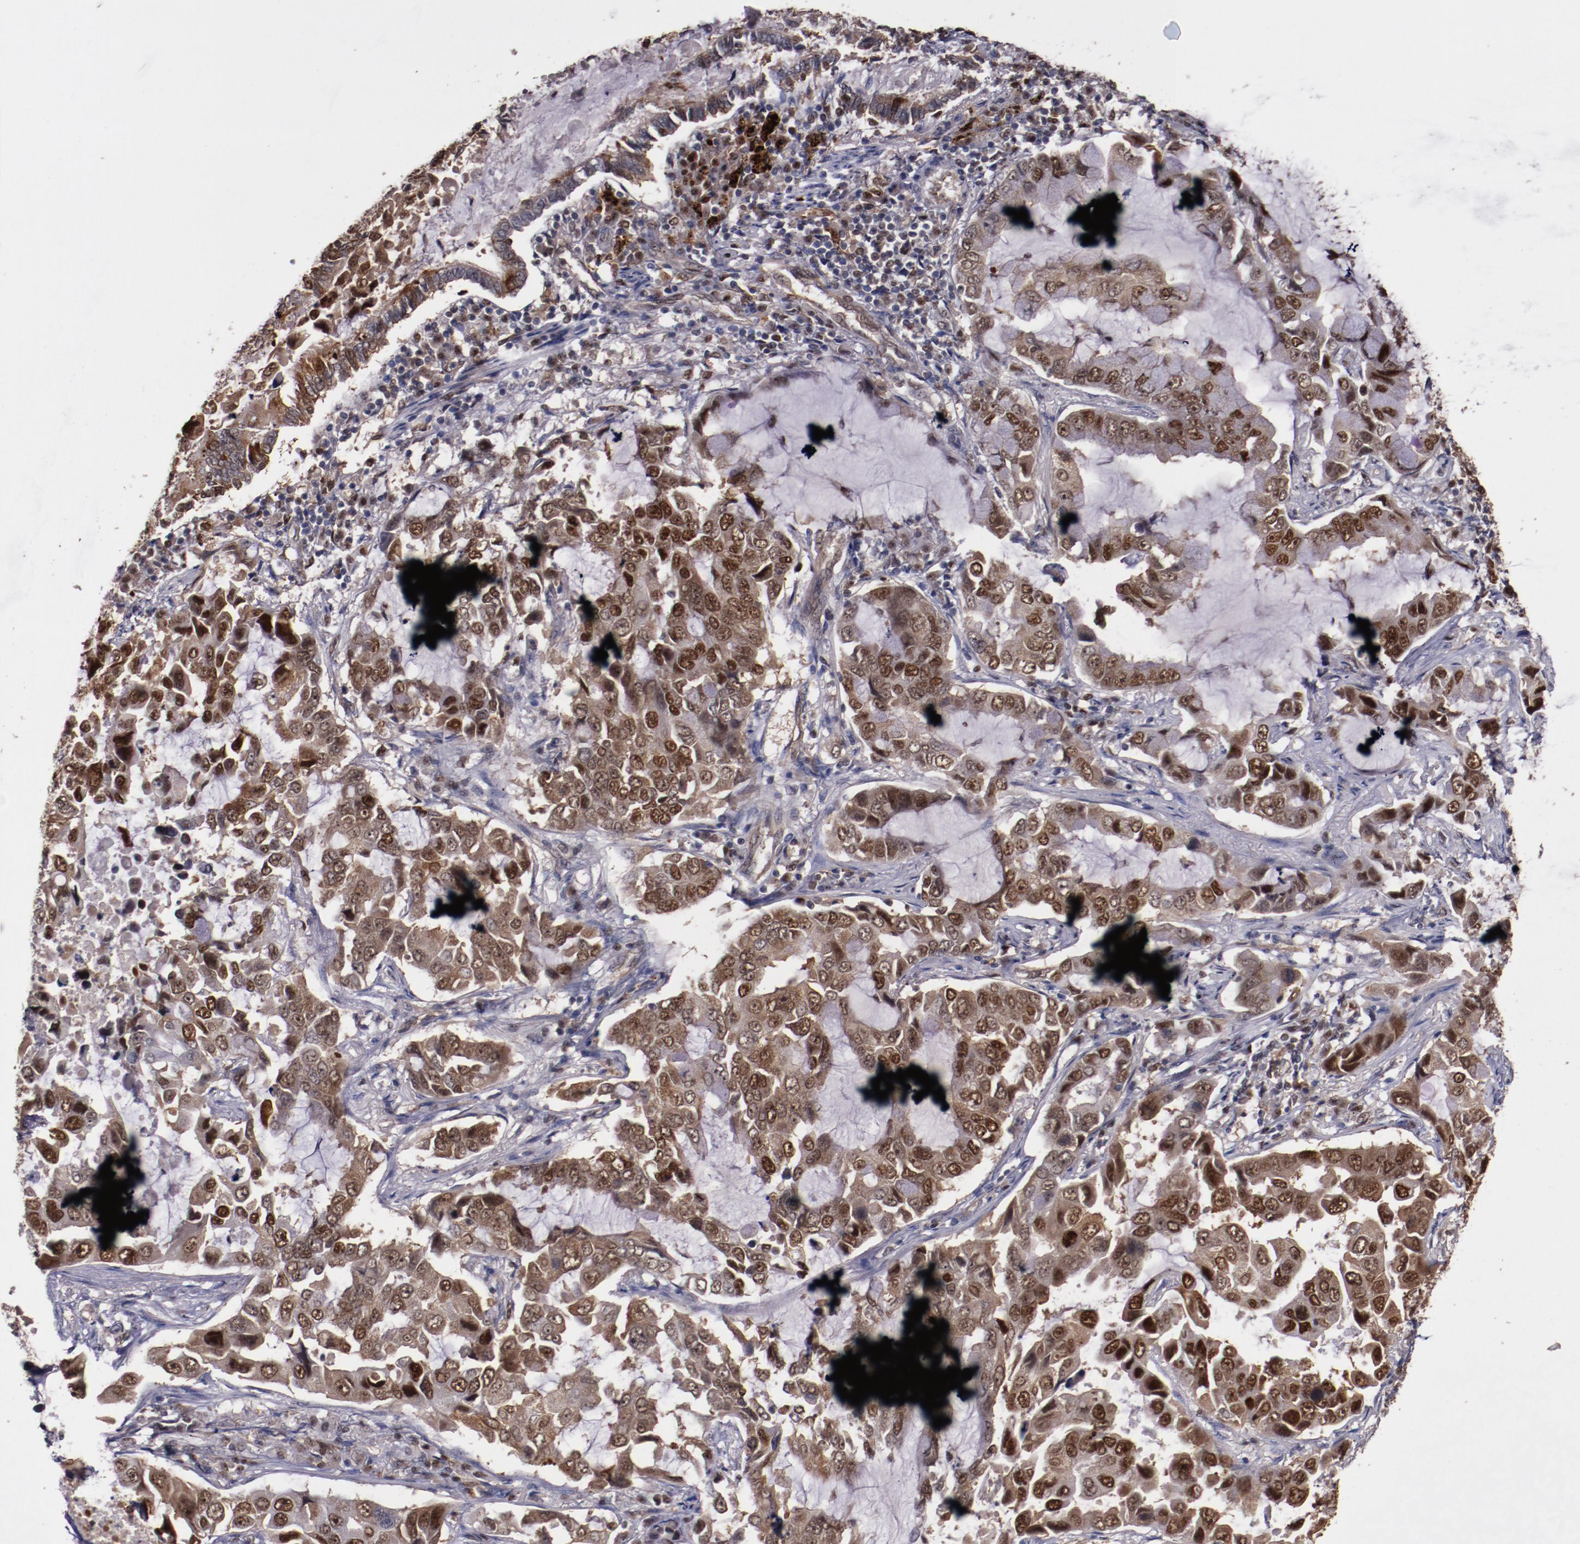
{"staining": {"intensity": "strong", "quantity": ">75%", "location": "cytoplasmic/membranous,nuclear"}, "tissue": "lung cancer", "cell_type": "Tumor cells", "image_type": "cancer", "snomed": [{"axis": "morphology", "description": "Adenocarcinoma, NOS"}, {"axis": "topography", "description": "Lung"}], "caption": "An image of human lung adenocarcinoma stained for a protein exhibits strong cytoplasmic/membranous and nuclear brown staining in tumor cells.", "gene": "CHEK2", "patient": {"sex": "male", "age": 64}}